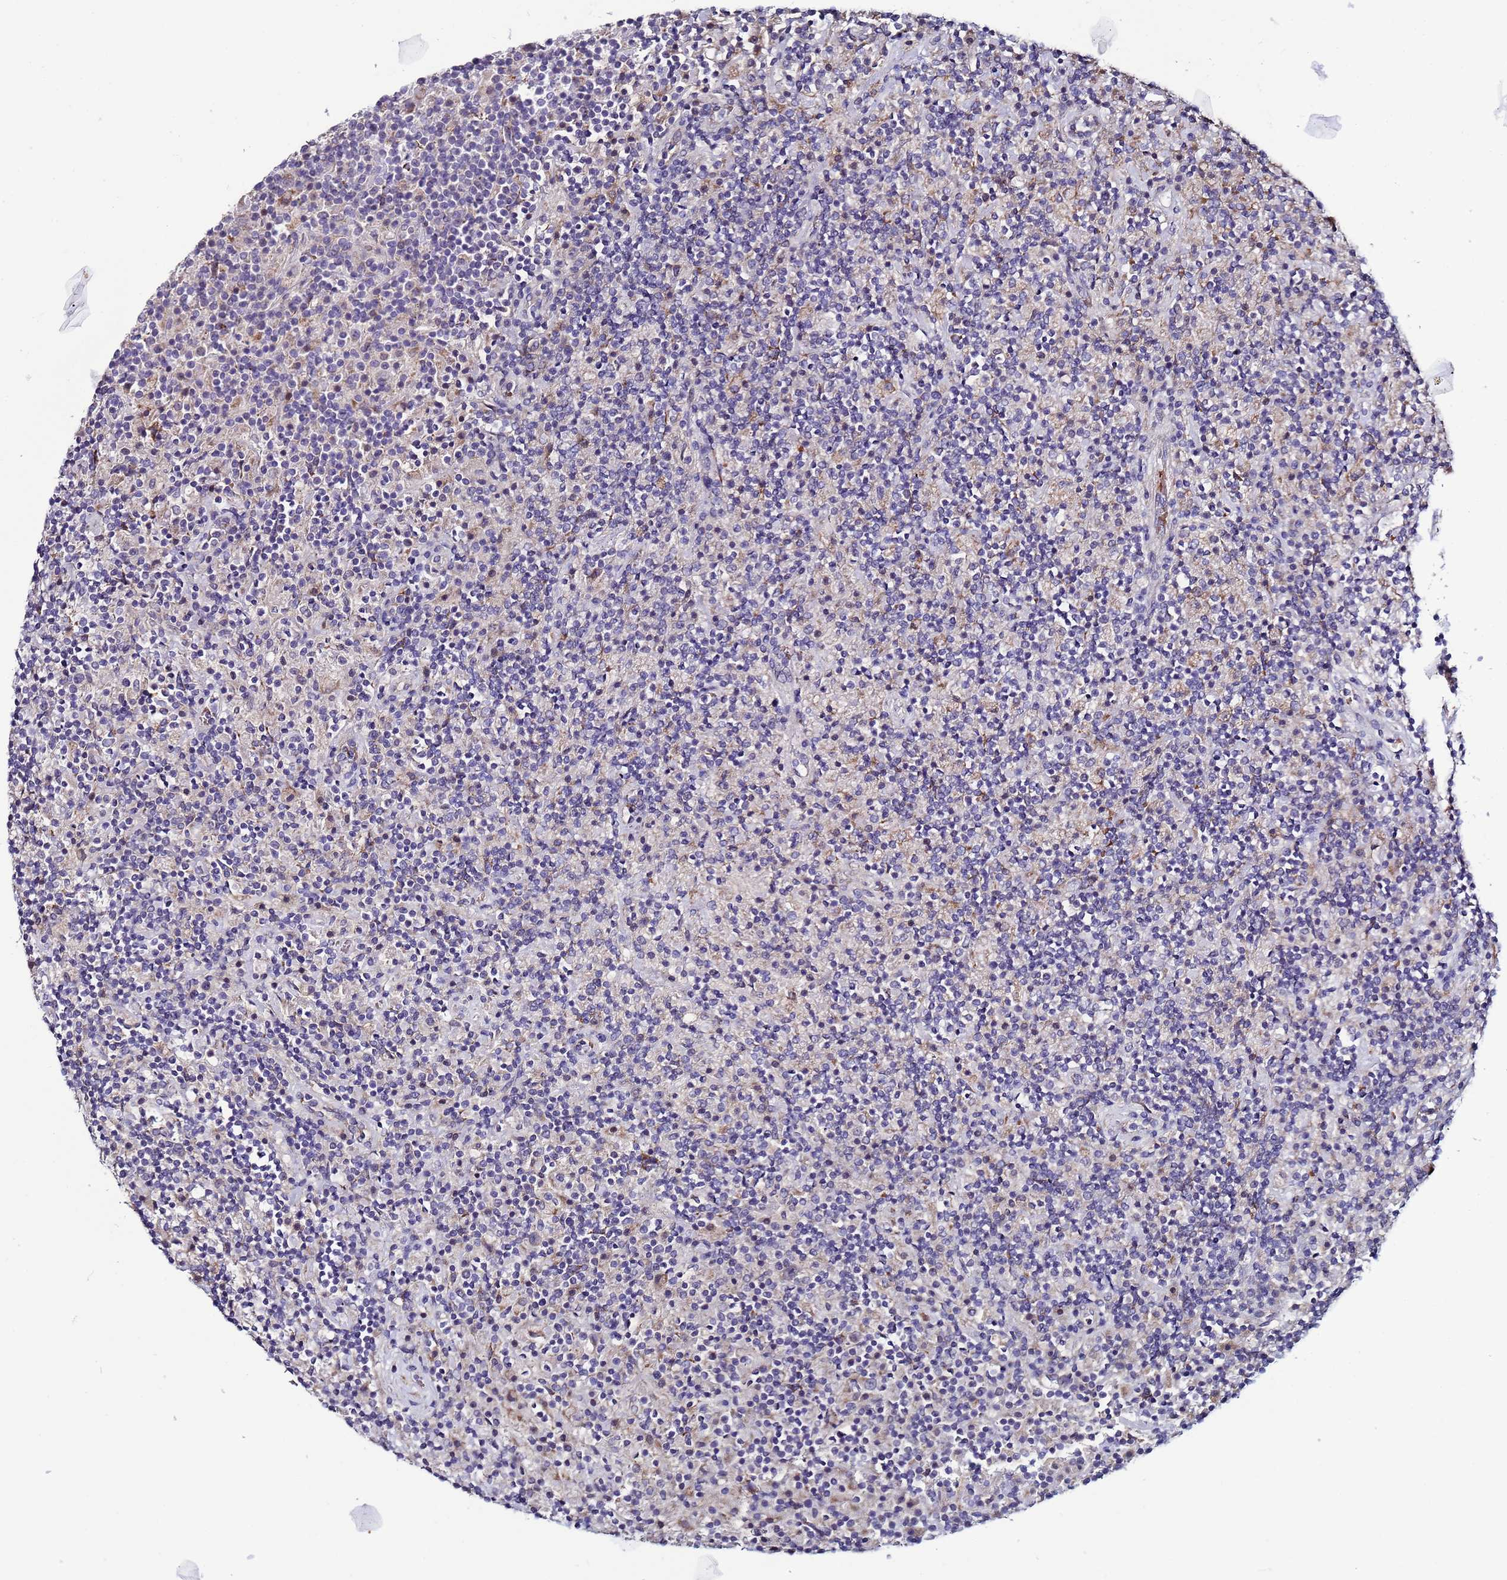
{"staining": {"intensity": "negative", "quantity": "none", "location": "none"}, "tissue": "lymphoma", "cell_type": "Tumor cells", "image_type": "cancer", "snomed": [{"axis": "morphology", "description": "Hodgkin's disease, NOS"}, {"axis": "topography", "description": "Lymph node"}], "caption": "Lymphoma was stained to show a protein in brown. There is no significant staining in tumor cells.", "gene": "CLHC1", "patient": {"sex": "male", "age": 70}}